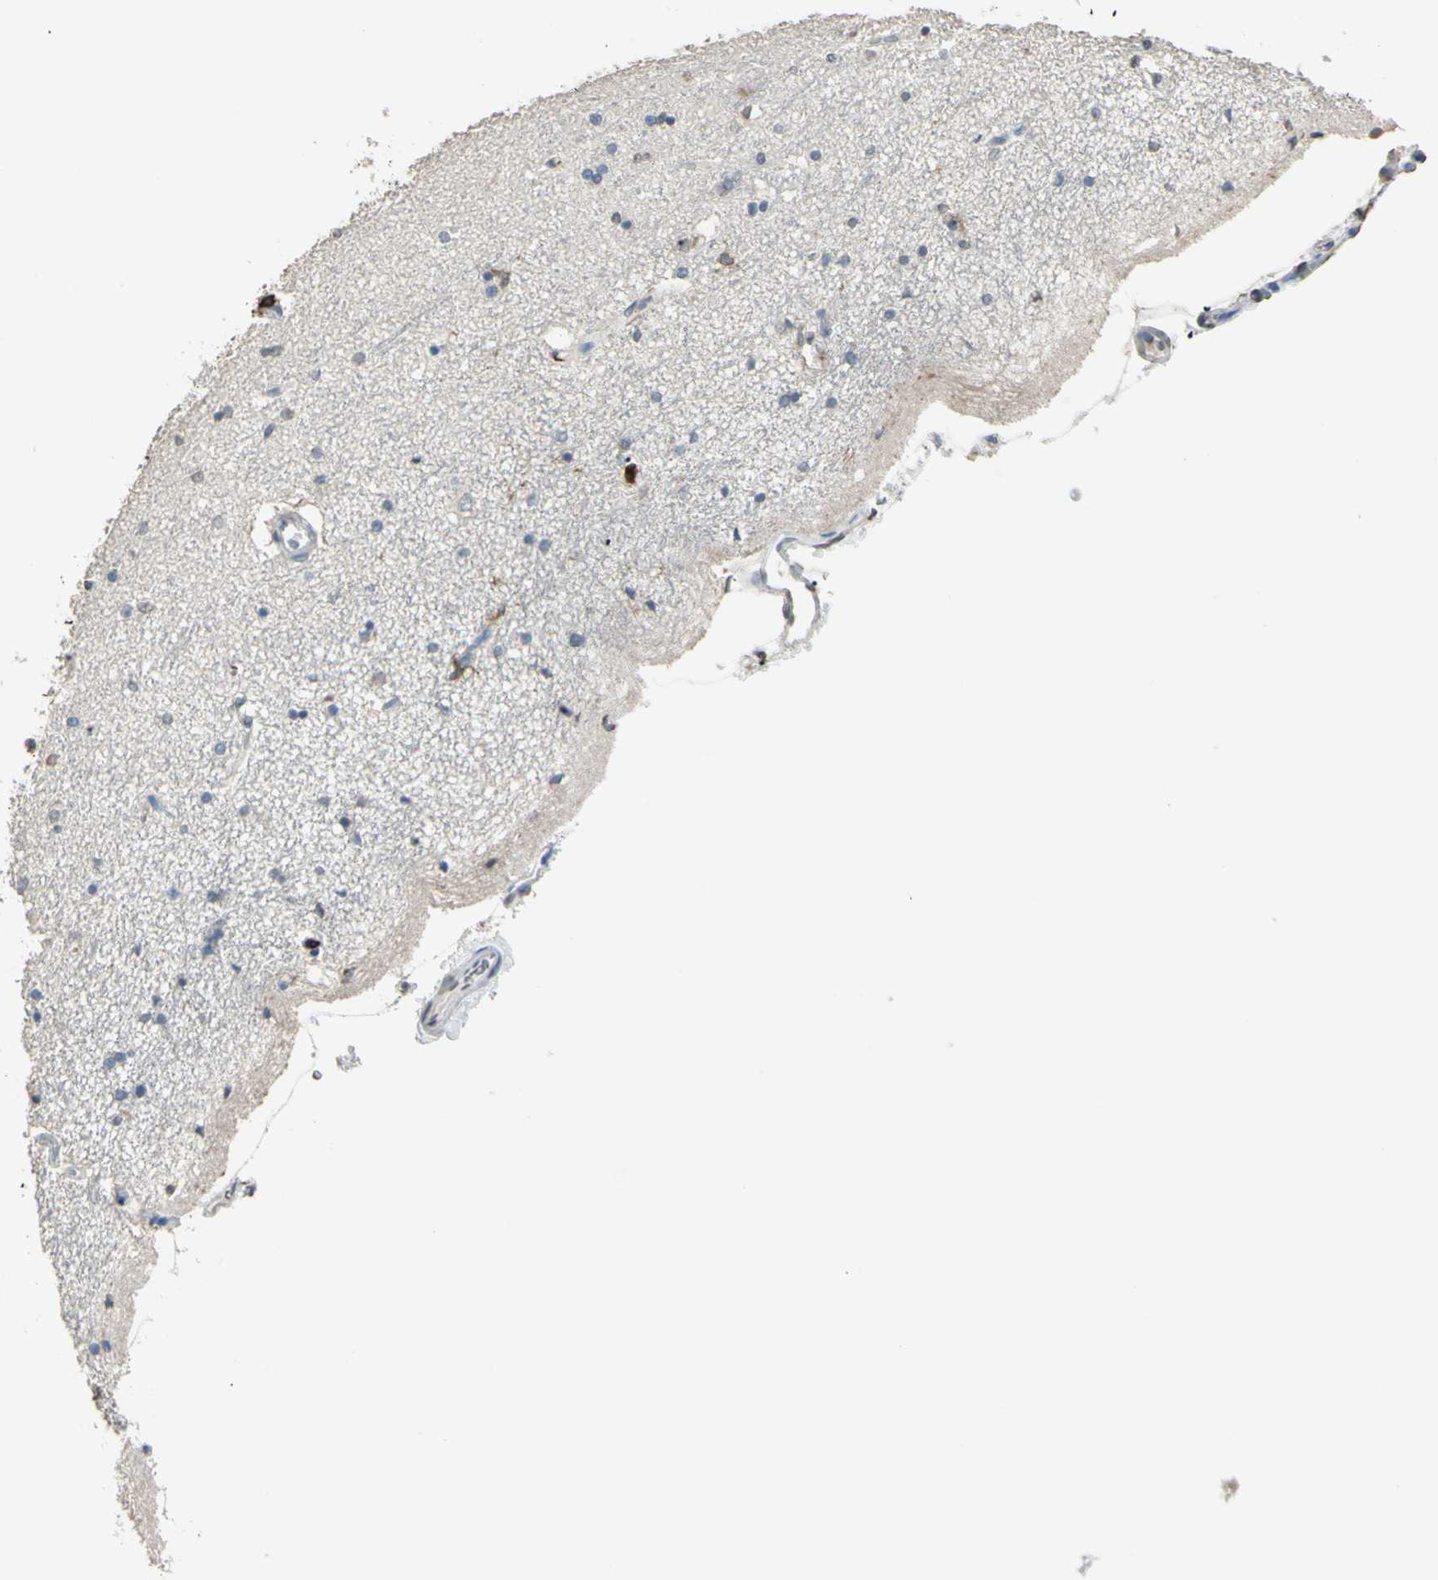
{"staining": {"intensity": "negative", "quantity": "none", "location": "none"}, "tissue": "hippocampus", "cell_type": "Glial cells", "image_type": "normal", "snomed": [{"axis": "morphology", "description": "Normal tissue, NOS"}, {"axis": "topography", "description": "Hippocampus"}], "caption": "A high-resolution image shows immunohistochemistry (IHC) staining of benign hippocampus, which shows no significant positivity in glial cells.", "gene": "PSTPIP1", "patient": {"sex": "female", "age": 54}}